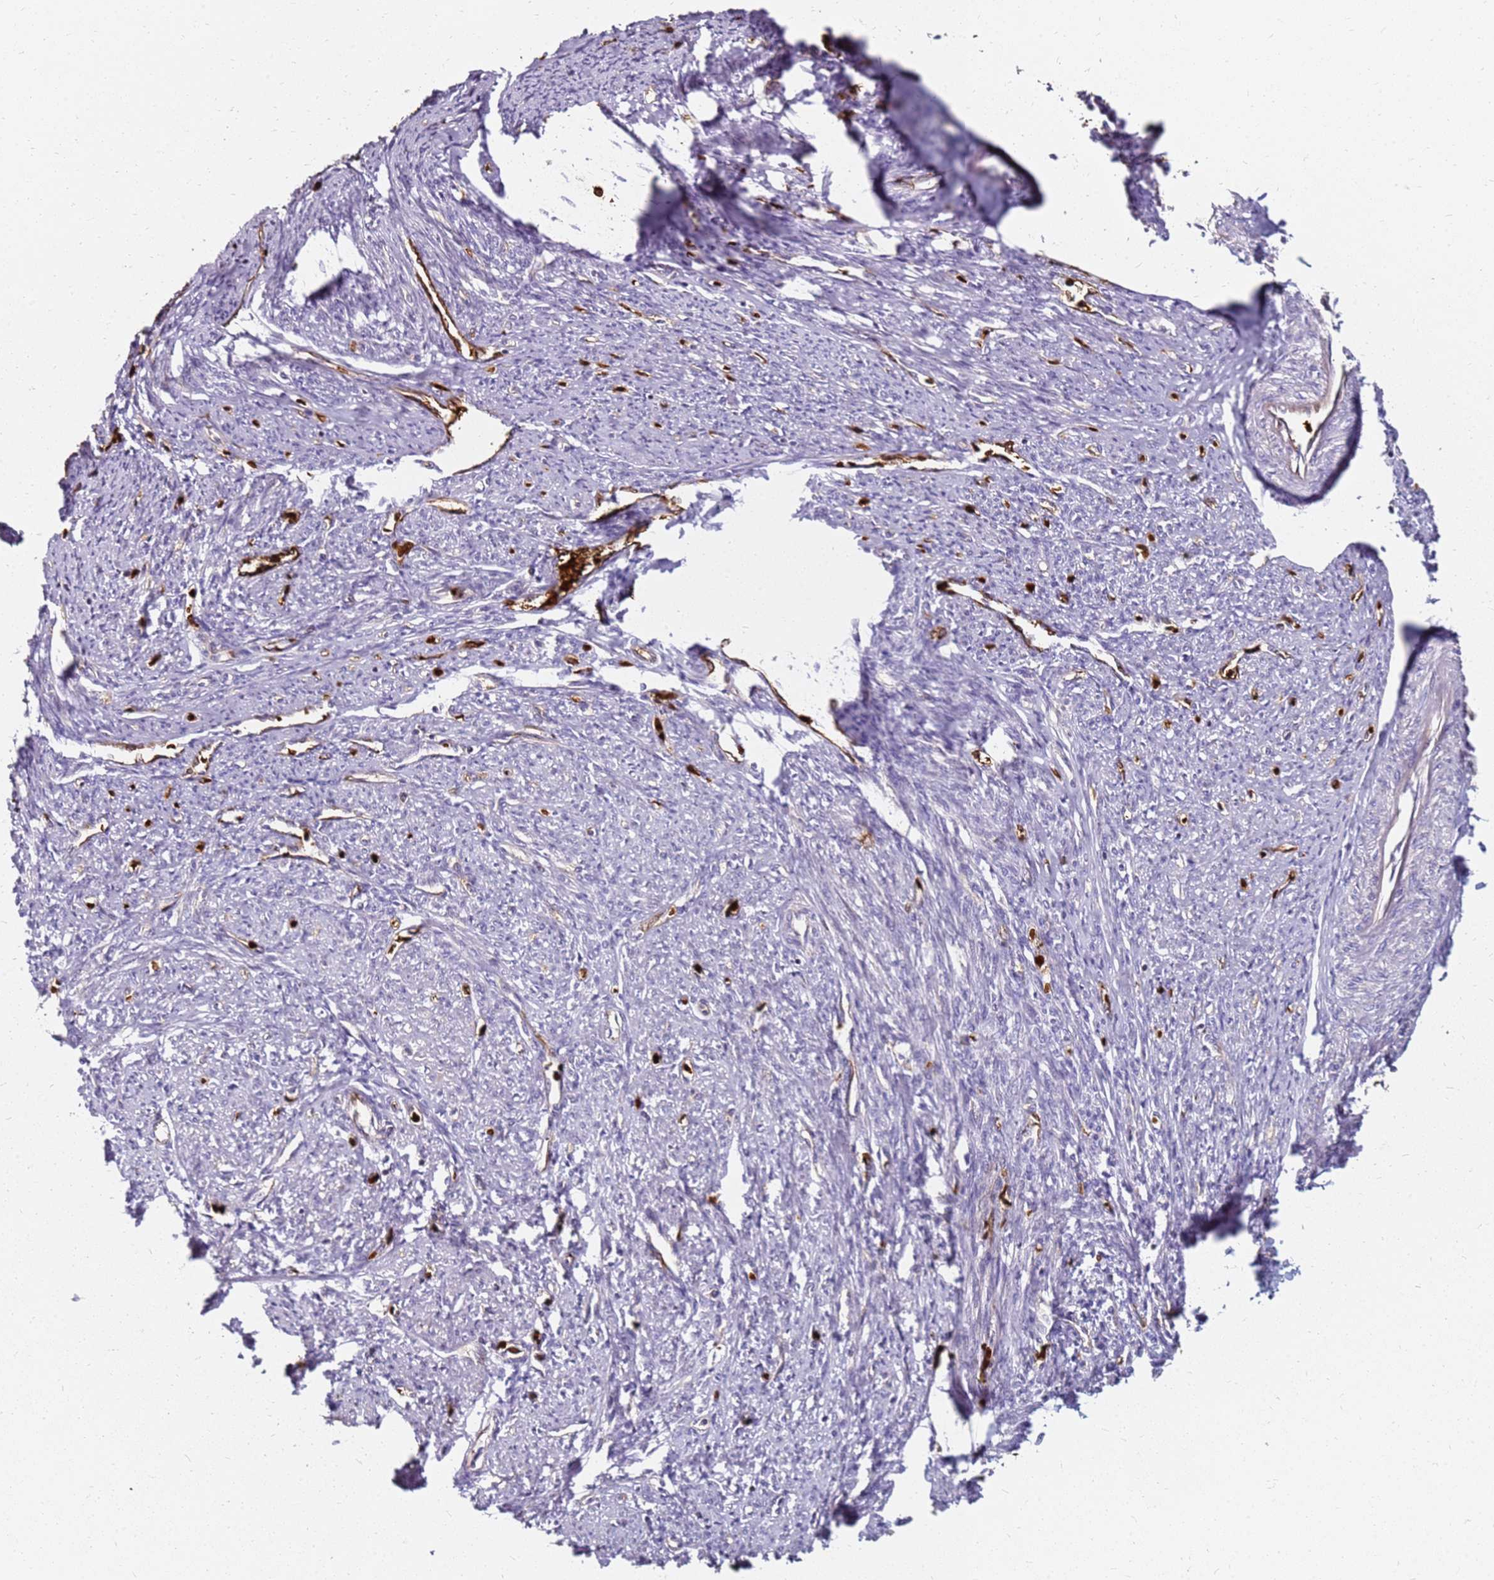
{"staining": {"intensity": "weak", "quantity": "25%-75%", "location": "cytoplasmic/membranous"}, "tissue": "smooth muscle", "cell_type": "Smooth muscle cells", "image_type": "normal", "snomed": [{"axis": "morphology", "description": "Normal tissue, NOS"}, {"axis": "topography", "description": "Smooth muscle"}, {"axis": "topography", "description": "Uterus"}], "caption": "The image shows staining of unremarkable smooth muscle, revealing weak cytoplasmic/membranous protein positivity (brown color) within smooth muscle cells.", "gene": "RNF11", "patient": {"sex": "female", "age": 59}}